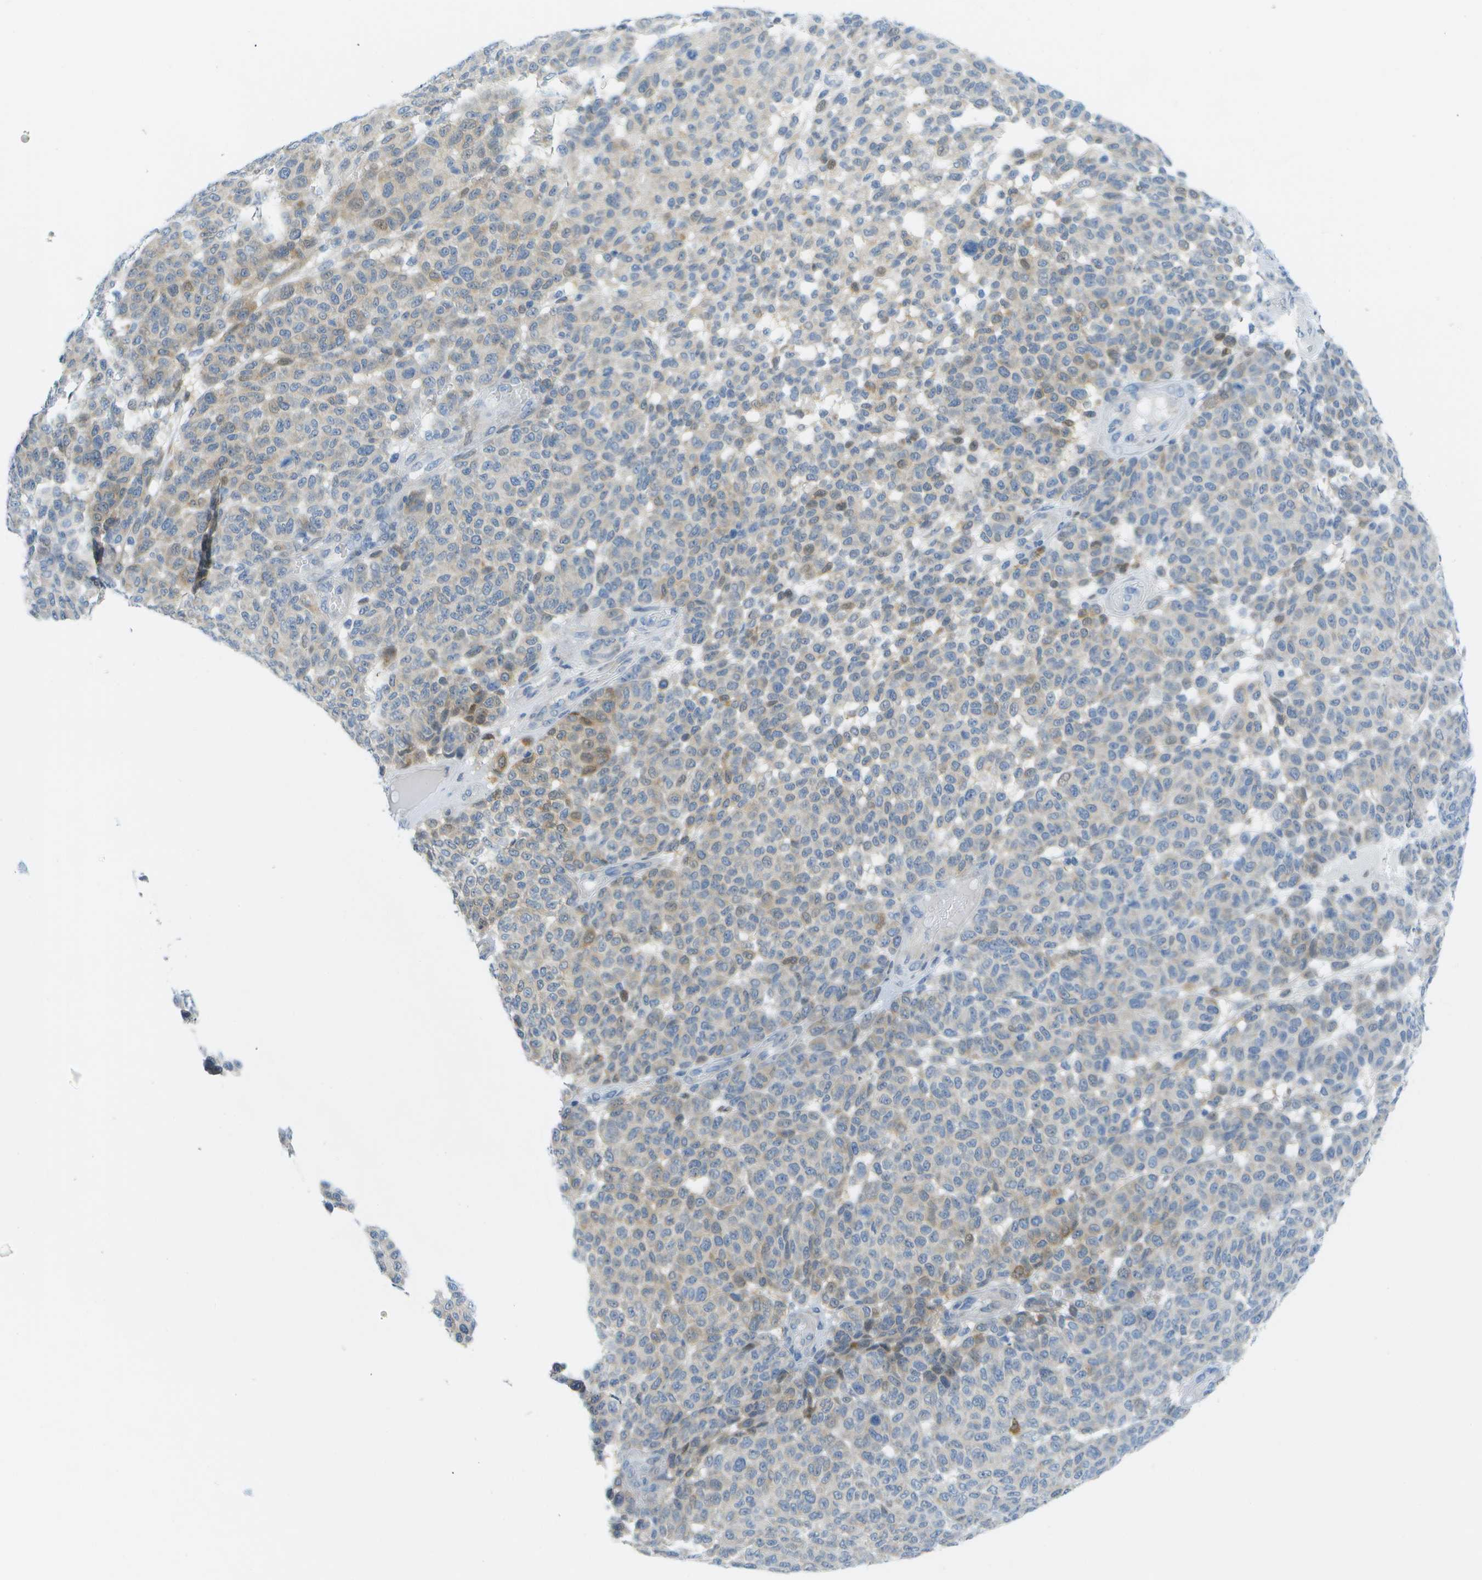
{"staining": {"intensity": "negative", "quantity": "none", "location": "none"}, "tissue": "melanoma", "cell_type": "Tumor cells", "image_type": "cancer", "snomed": [{"axis": "morphology", "description": "Malignant melanoma, NOS"}, {"axis": "topography", "description": "Skin"}], "caption": "The immunohistochemistry image has no significant staining in tumor cells of melanoma tissue.", "gene": "CUL9", "patient": {"sex": "male", "age": 59}}